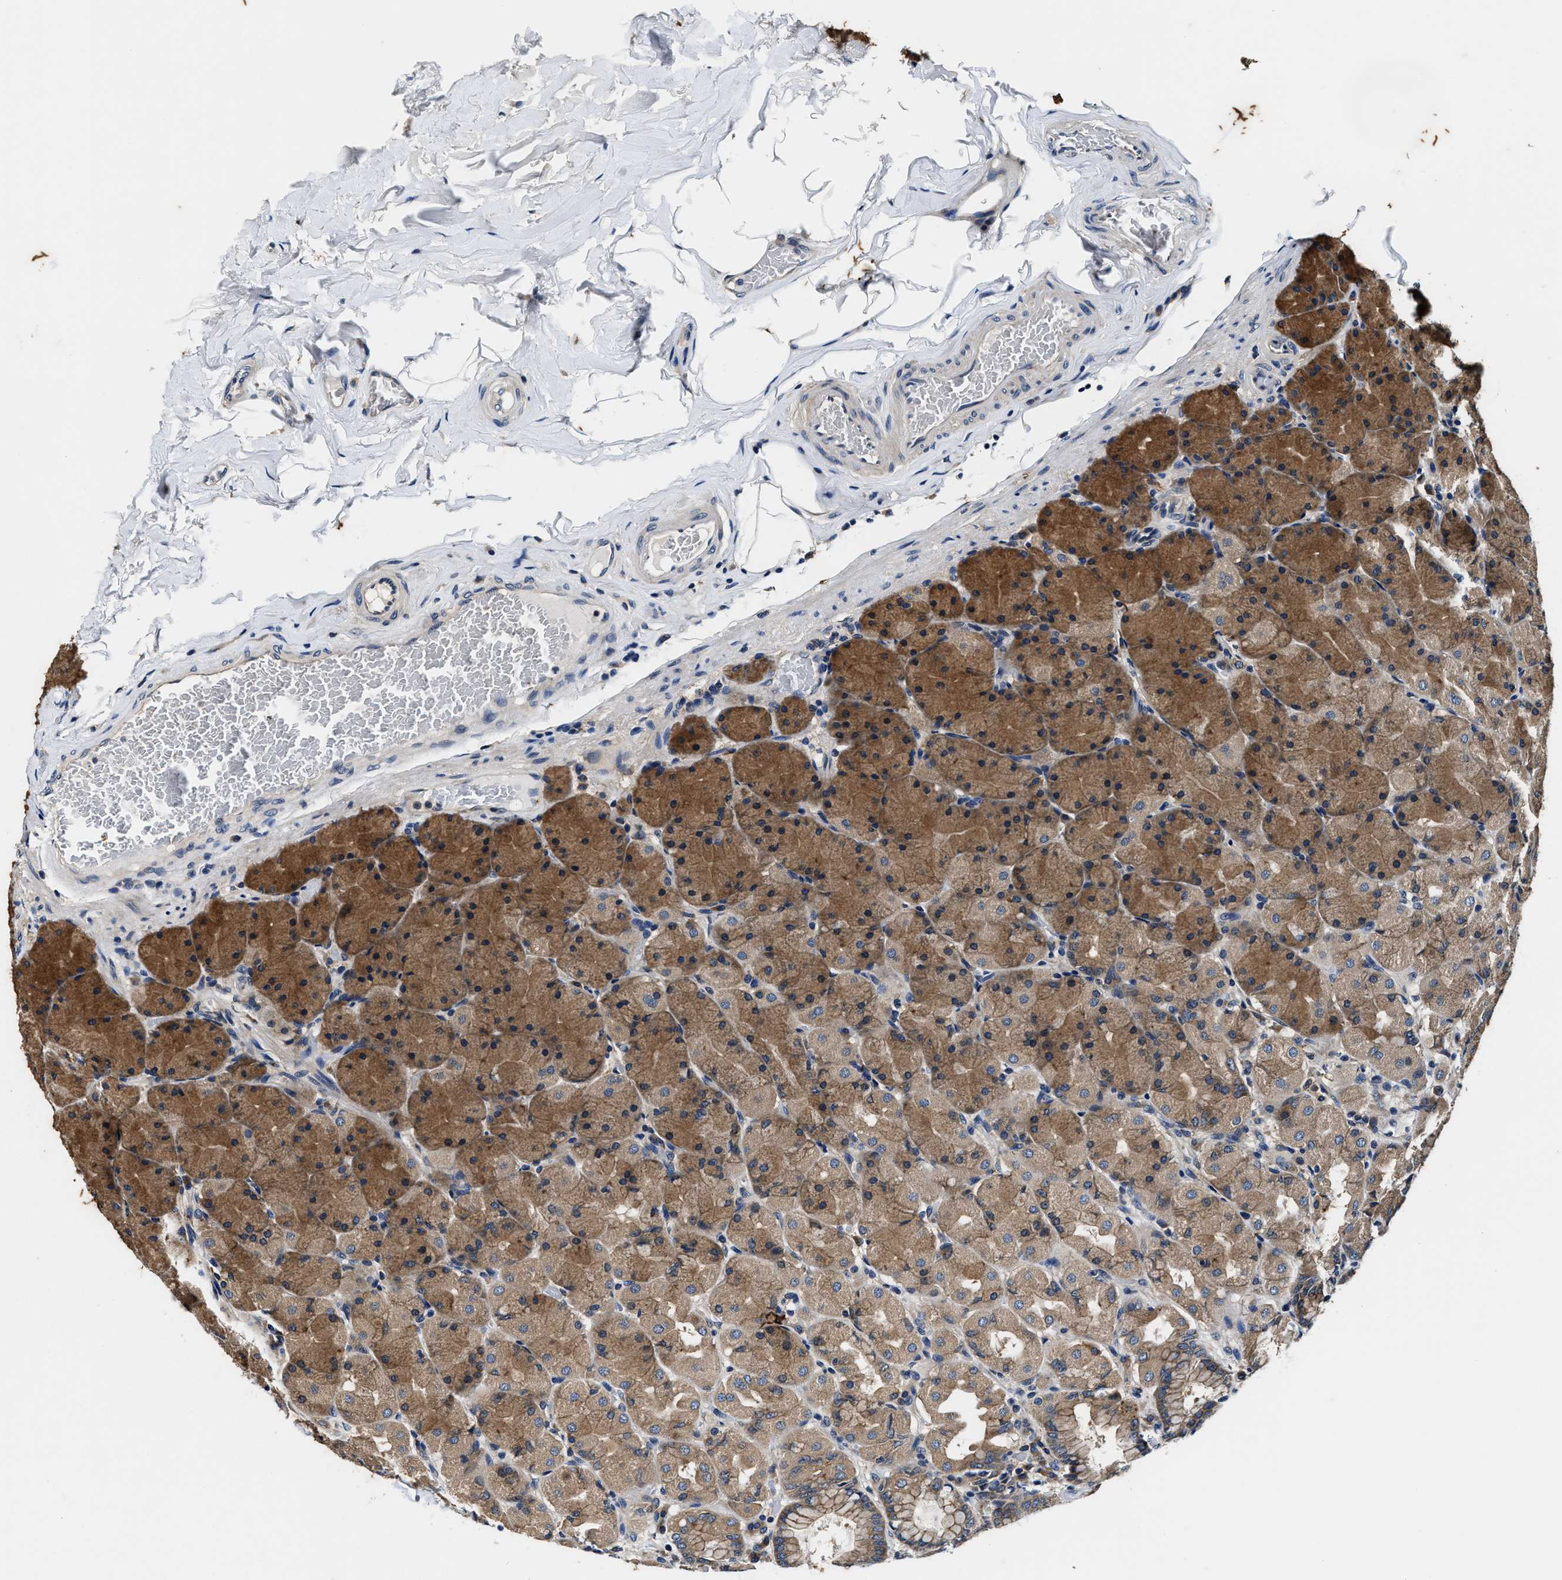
{"staining": {"intensity": "moderate", "quantity": ">75%", "location": "cytoplasmic/membranous"}, "tissue": "stomach", "cell_type": "Glandular cells", "image_type": "normal", "snomed": [{"axis": "morphology", "description": "Normal tissue, NOS"}, {"axis": "topography", "description": "Stomach, upper"}], "caption": "Stomach was stained to show a protein in brown. There is medium levels of moderate cytoplasmic/membranous expression in approximately >75% of glandular cells. The staining was performed using DAB to visualize the protein expression in brown, while the nuclei were stained in blue with hematoxylin (Magnification: 20x).", "gene": "PI4KB", "patient": {"sex": "female", "age": 56}}